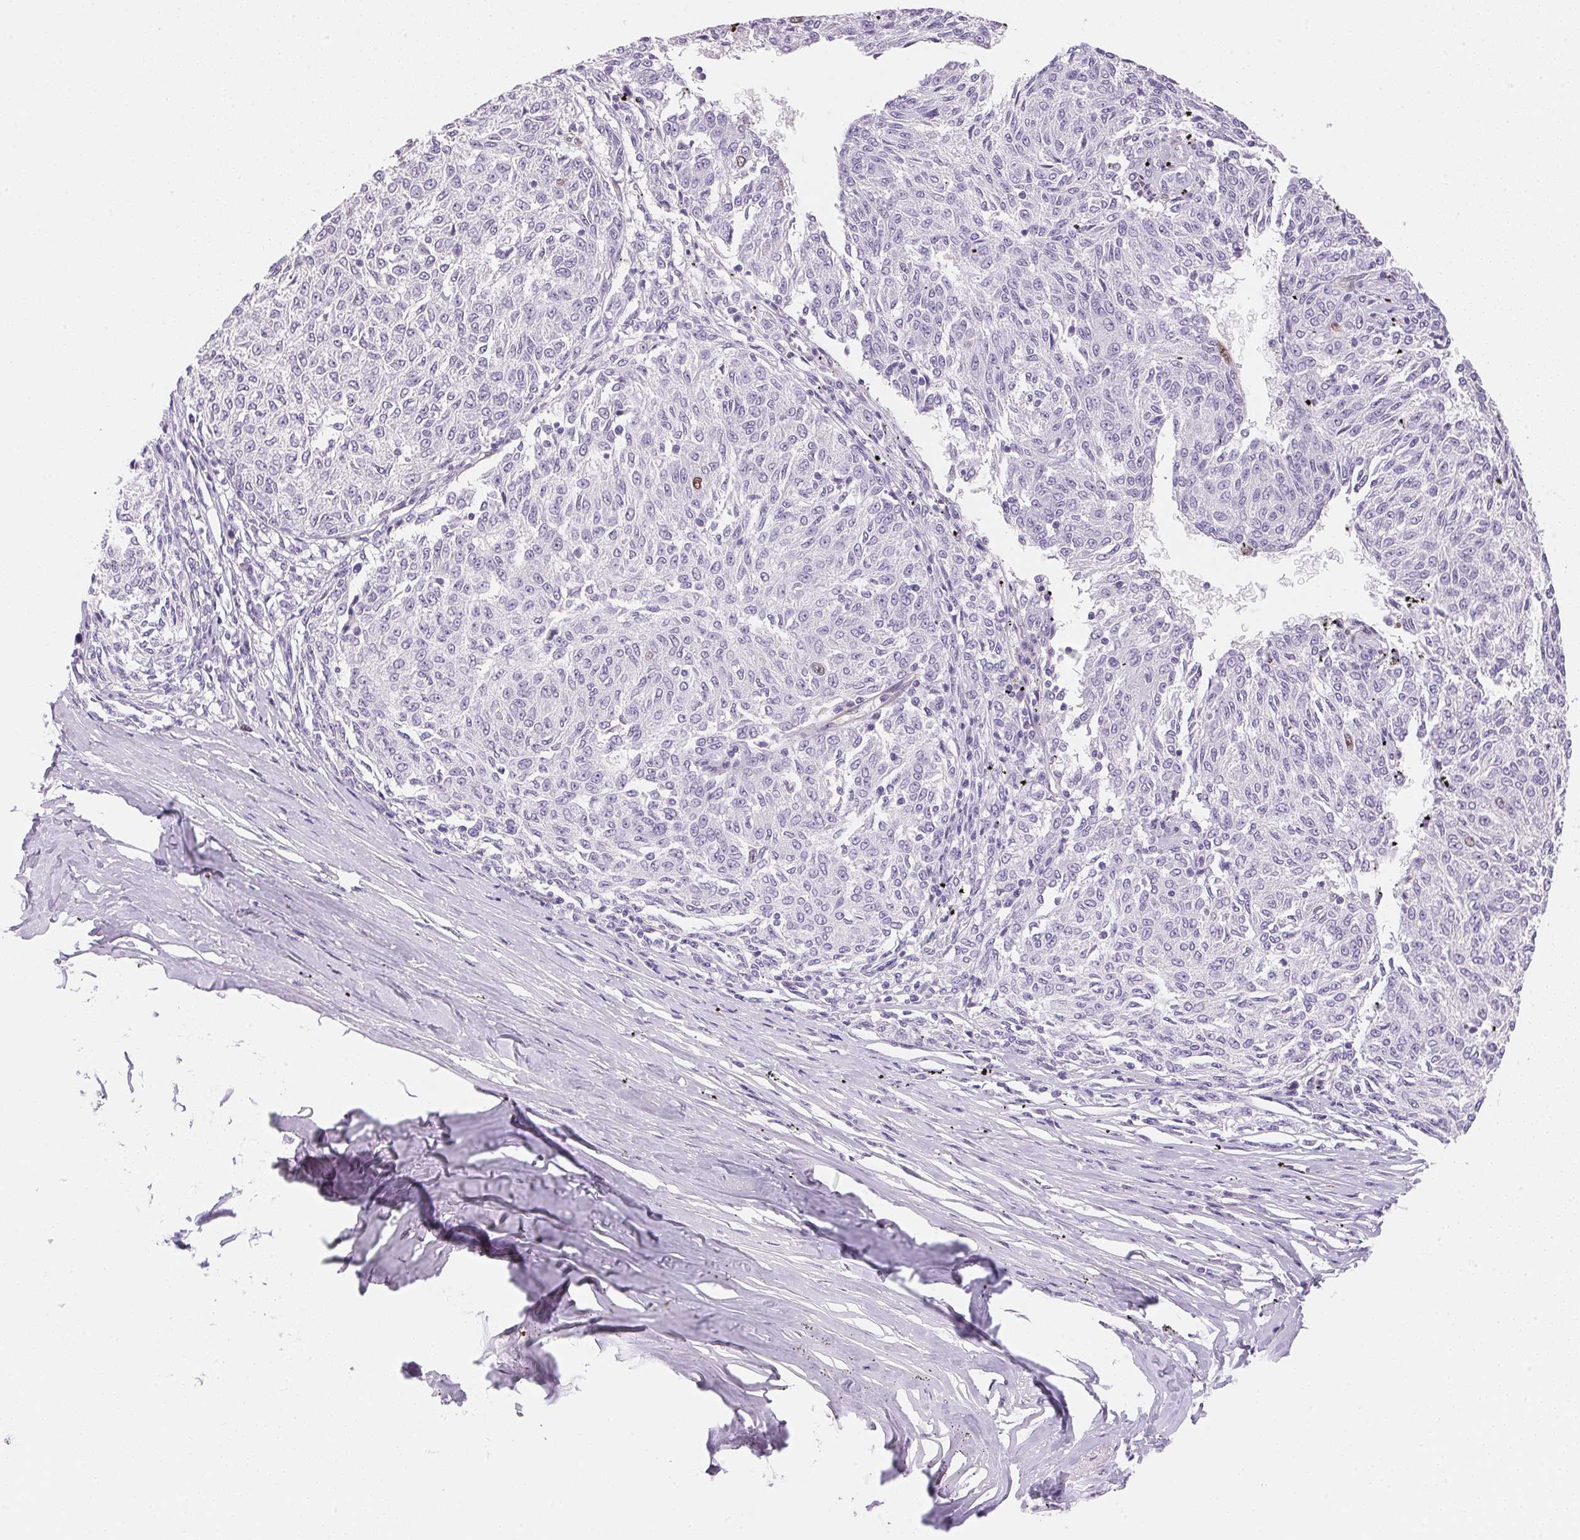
{"staining": {"intensity": "negative", "quantity": "none", "location": "none"}, "tissue": "melanoma", "cell_type": "Tumor cells", "image_type": "cancer", "snomed": [{"axis": "morphology", "description": "Malignant melanoma, NOS"}, {"axis": "topography", "description": "Skin"}], "caption": "Image shows no significant protein expression in tumor cells of malignant melanoma.", "gene": "SMTN", "patient": {"sex": "female", "age": 72}}